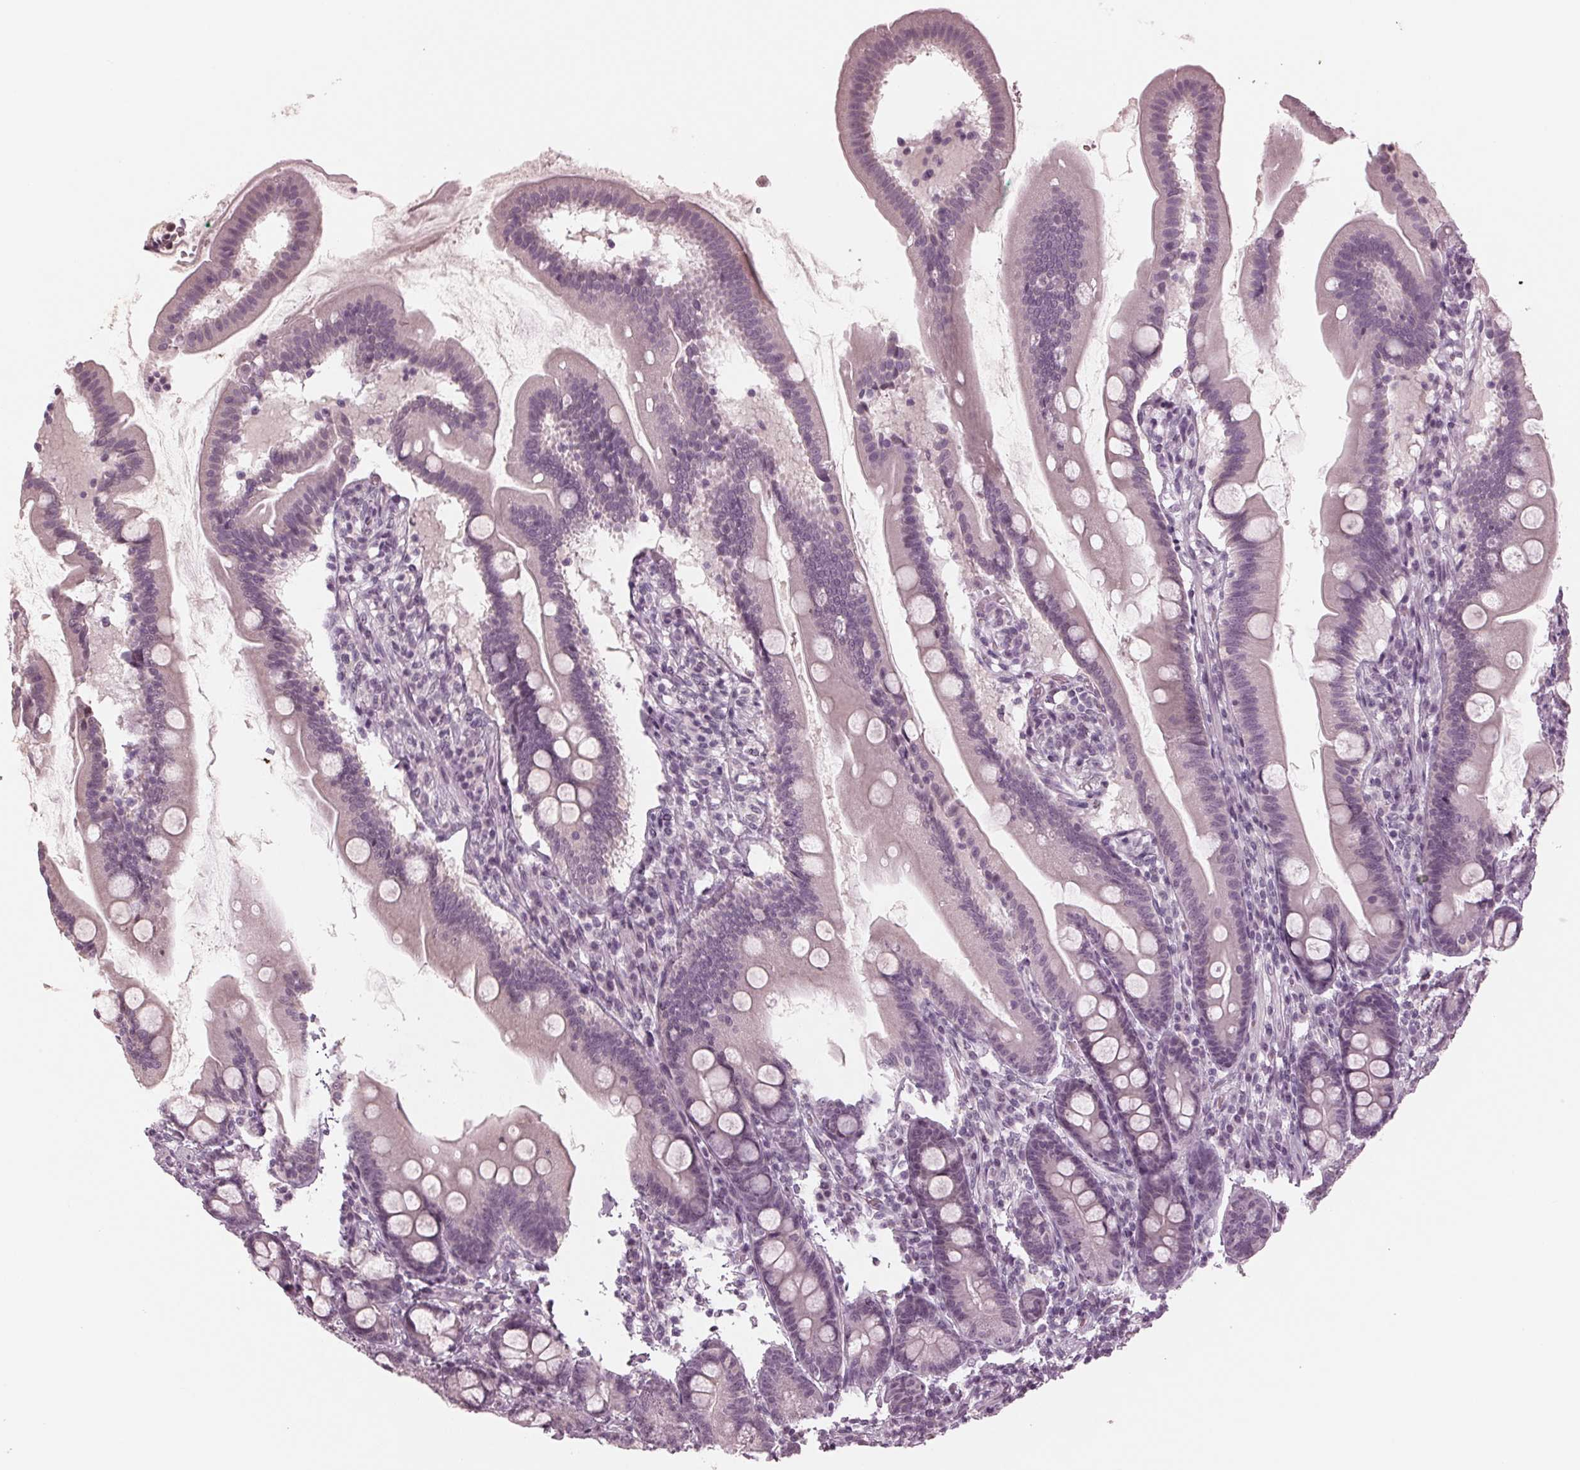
{"staining": {"intensity": "negative", "quantity": "none", "location": "none"}, "tissue": "duodenum", "cell_type": "Glandular cells", "image_type": "normal", "snomed": [{"axis": "morphology", "description": "Normal tissue, NOS"}, {"axis": "topography", "description": "Duodenum"}], "caption": "Glandular cells are negative for brown protein staining in benign duodenum. (DAB (3,3'-diaminobenzidine) immunohistochemistry (IHC) with hematoxylin counter stain).", "gene": "ADPRHL1", "patient": {"sex": "female", "age": 67}}